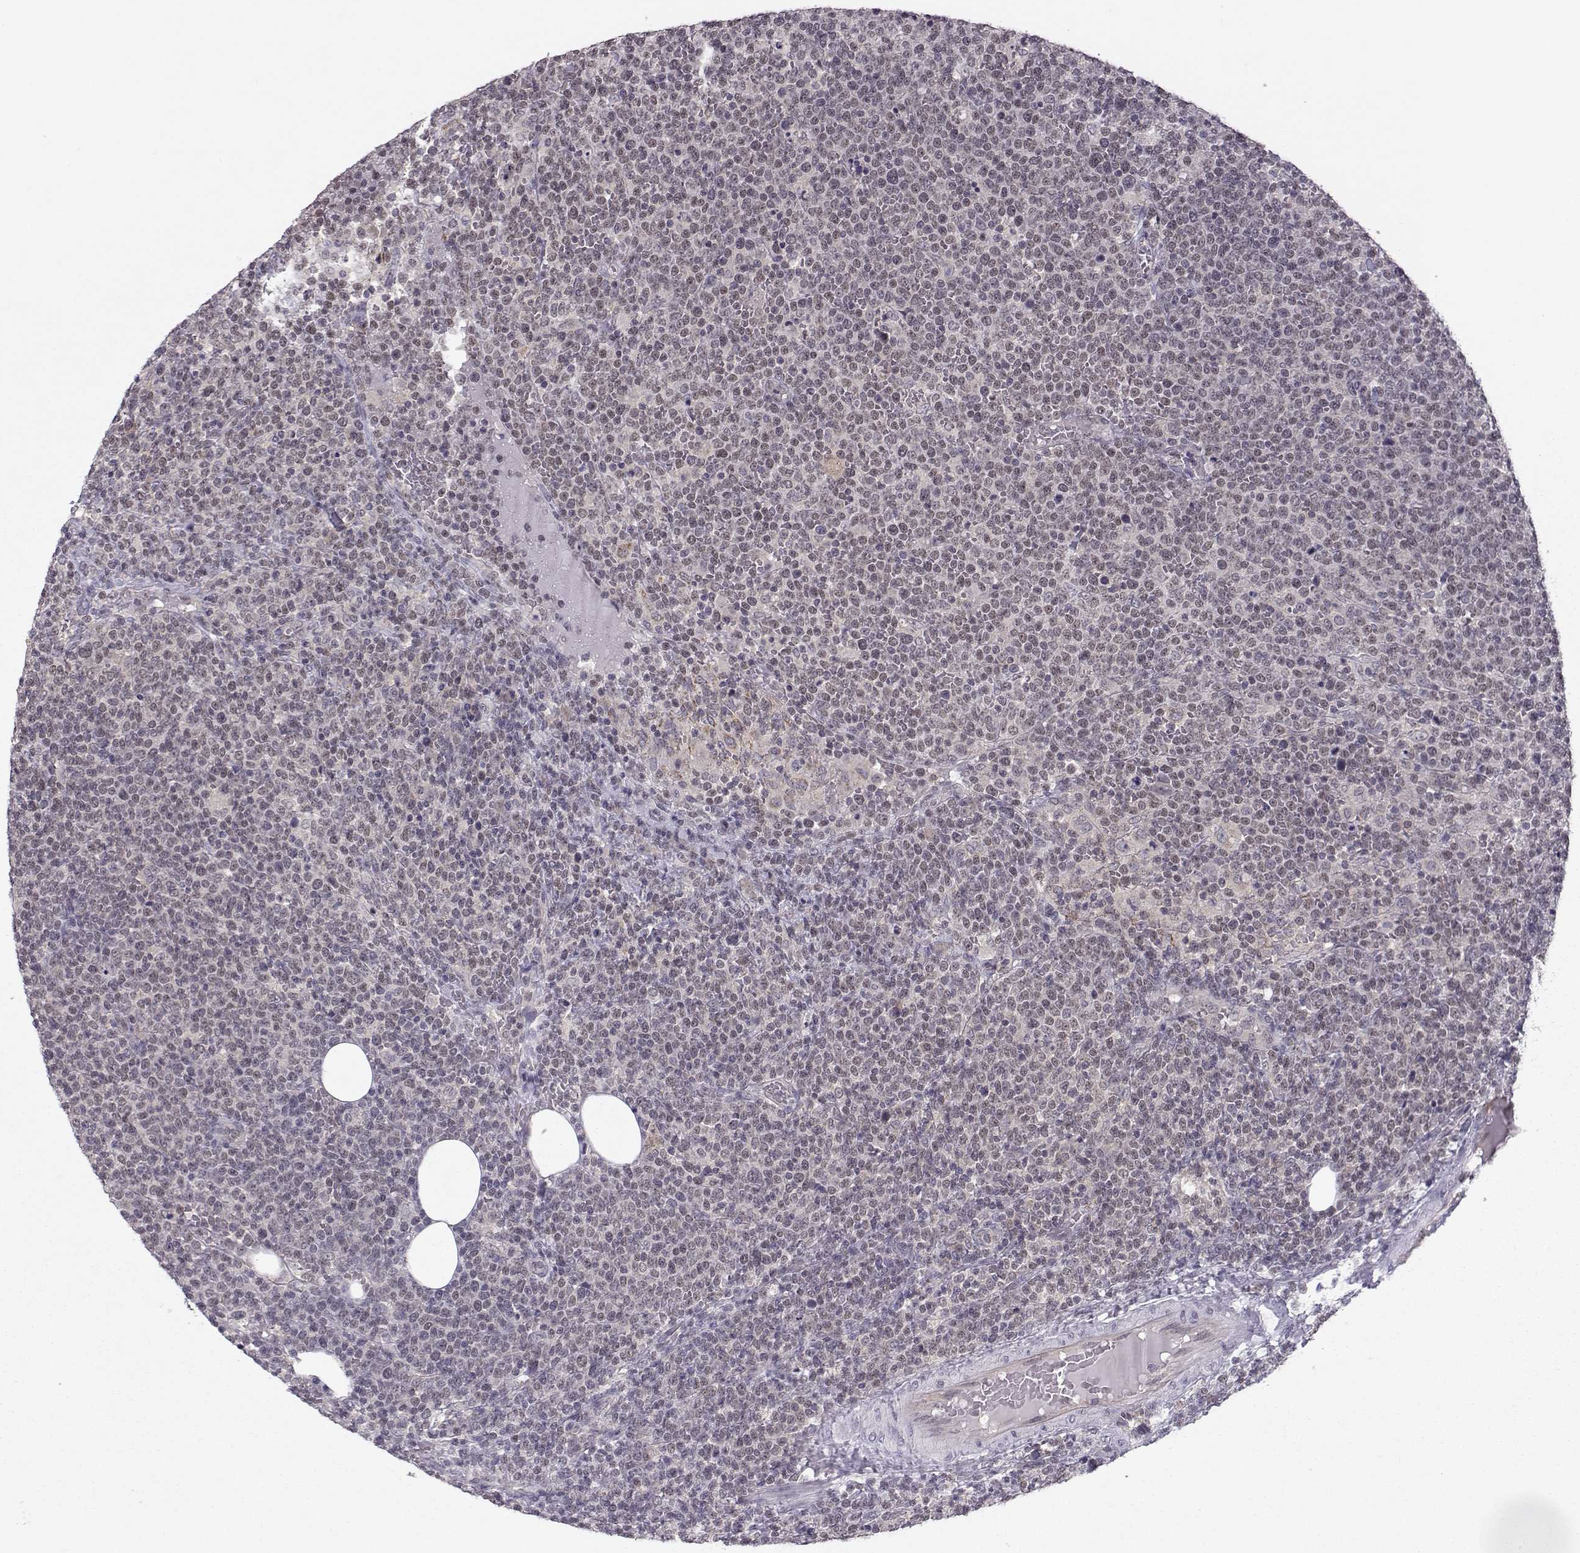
{"staining": {"intensity": "negative", "quantity": "none", "location": "none"}, "tissue": "lymphoma", "cell_type": "Tumor cells", "image_type": "cancer", "snomed": [{"axis": "morphology", "description": "Malignant lymphoma, non-Hodgkin's type, High grade"}, {"axis": "topography", "description": "Lymph node"}], "caption": "This is an IHC photomicrograph of human lymphoma. There is no positivity in tumor cells.", "gene": "KIF13B", "patient": {"sex": "male", "age": 61}}